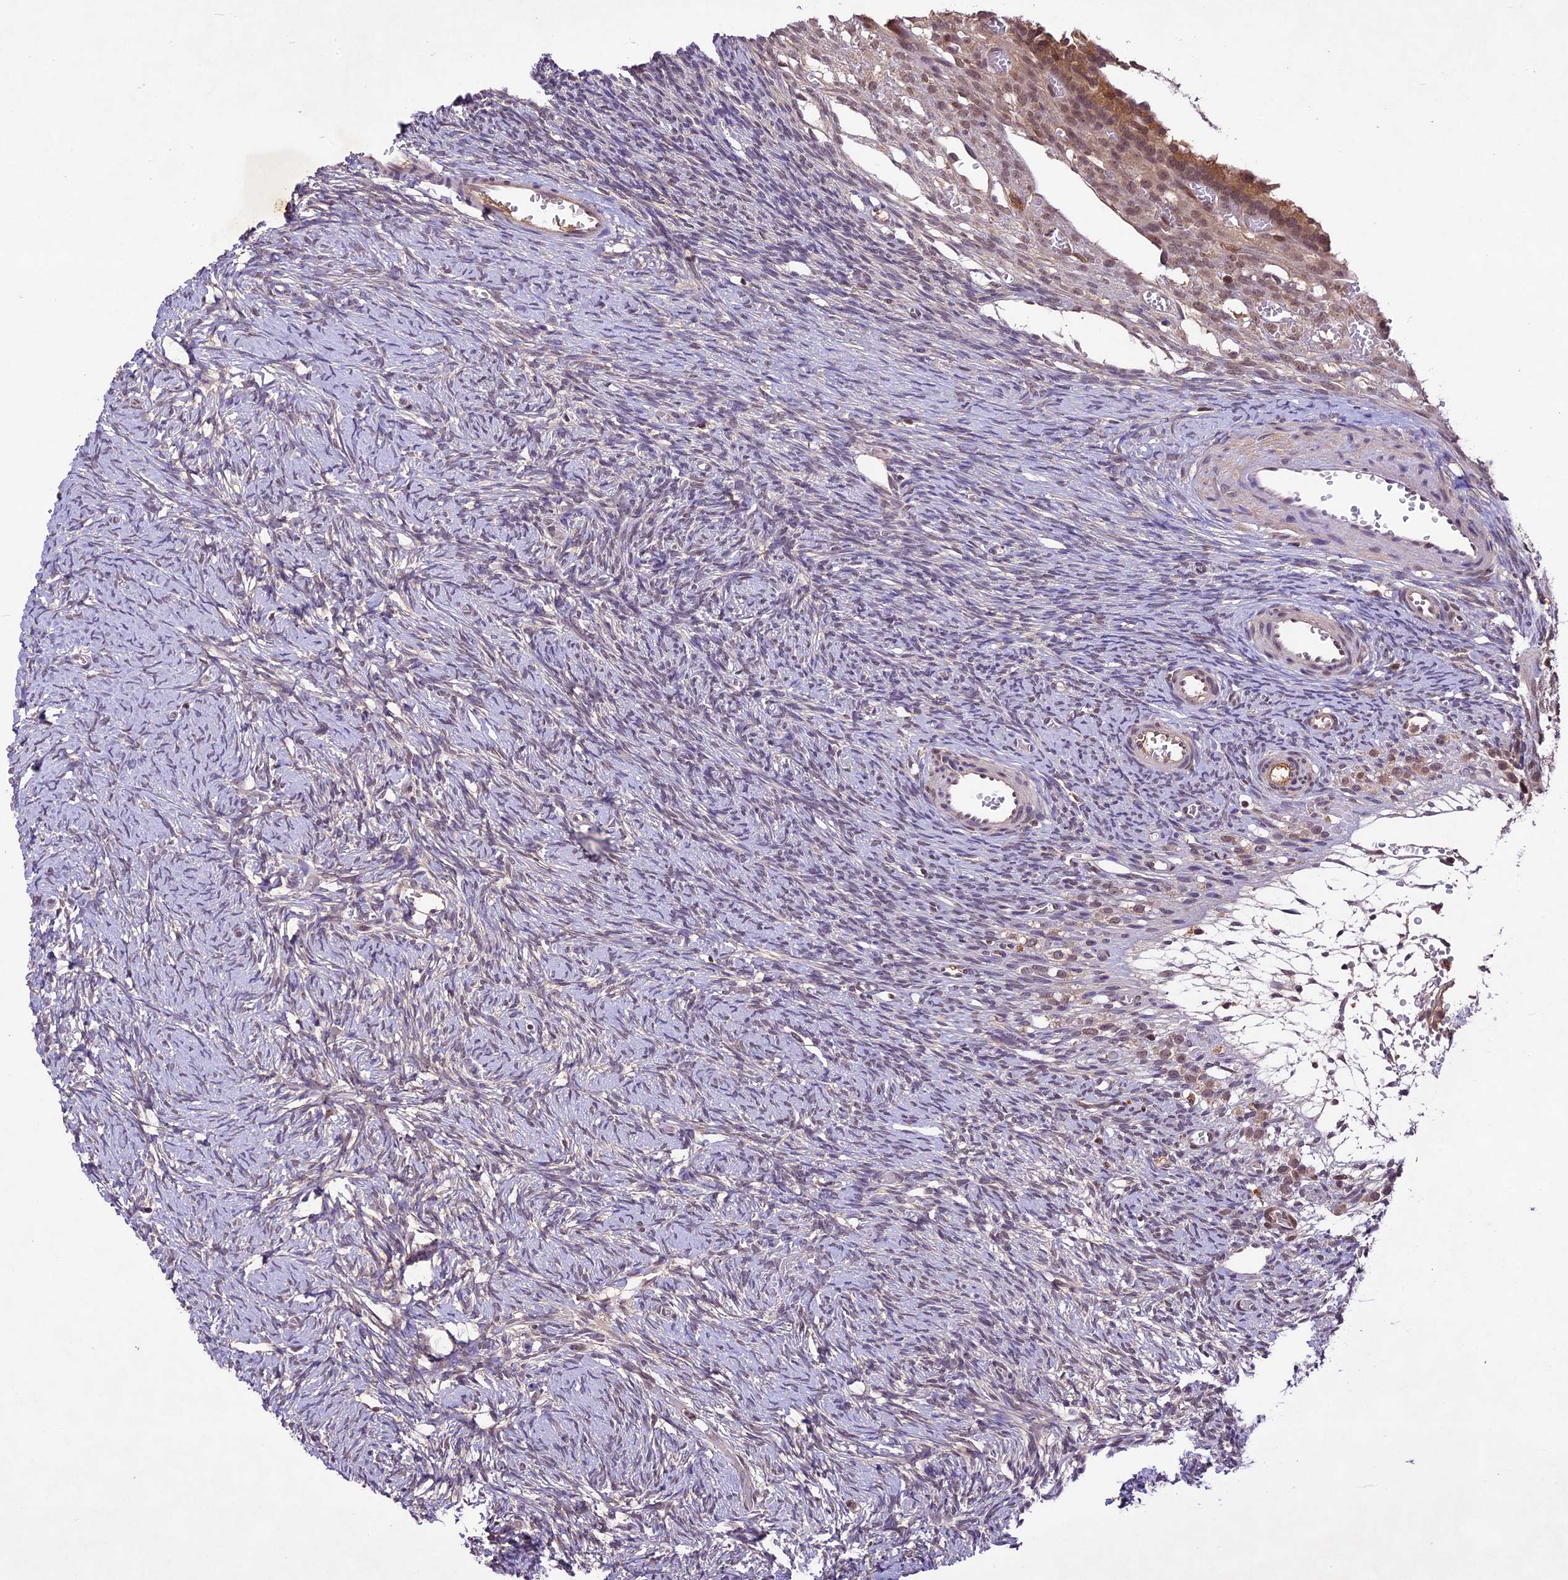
{"staining": {"intensity": "negative", "quantity": "none", "location": "none"}, "tissue": "ovary", "cell_type": "Ovarian stroma cells", "image_type": "normal", "snomed": [{"axis": "morphology", "description": "Normal tissue, NOS"}, {"axis": "topography", "description": "Ovary"}], "caption": "The IHC micrograph has no significant positivity in ovarian stroma cells of ovary. The staining is performed using DAB (3,3'-diaminobenzidine) brown chromogen with nuclei counter-stained in using hematoxylin.", "gene": "ATP10A", "patient": {"sex": "female", "age": 39}}